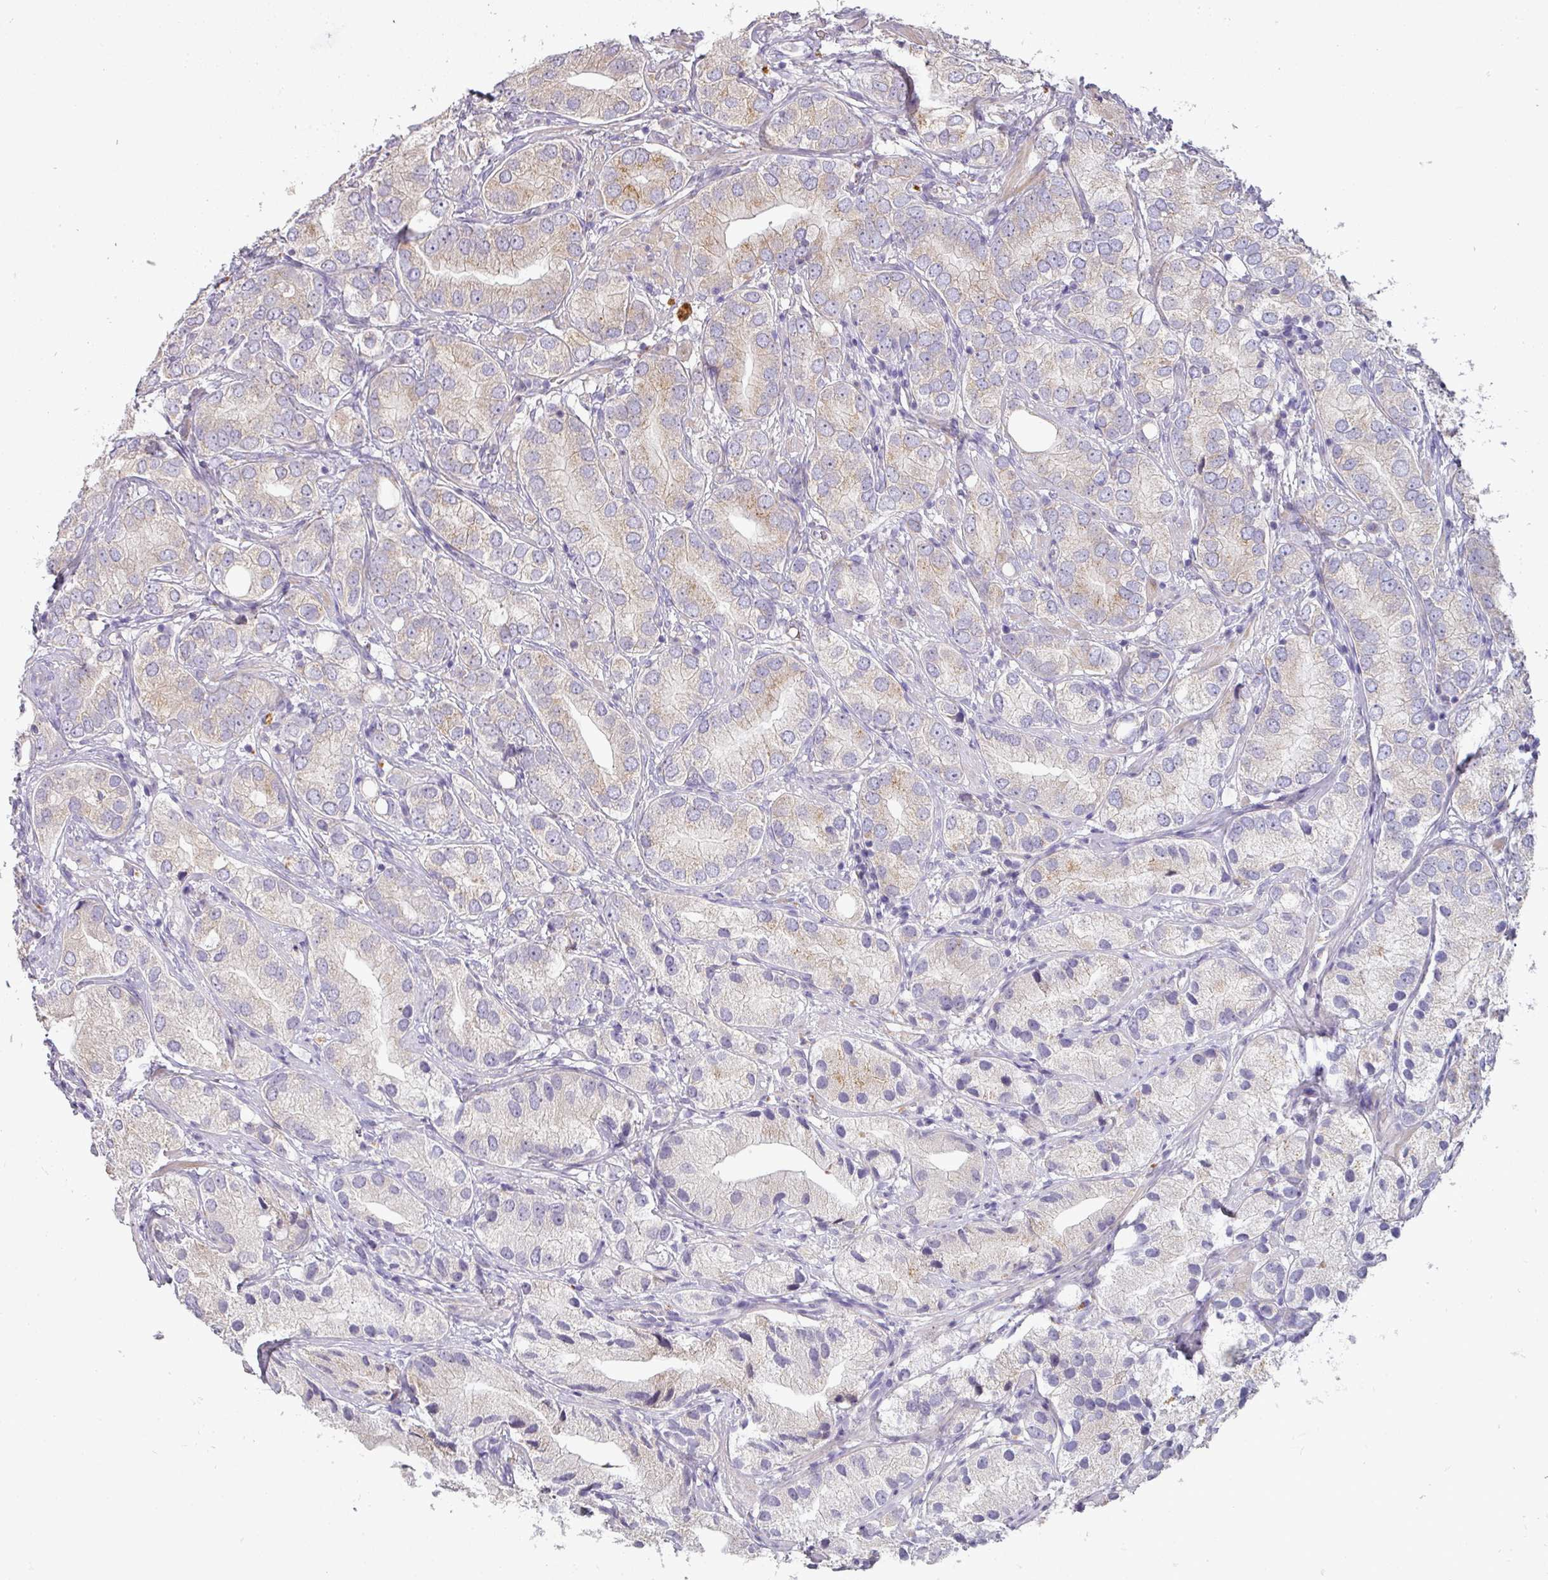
{"staining": {"intensity": "weak", "quantity": "<25%", "location": "cytoplasmic/membranous"}, "tissue": "prostate cancer", "cell_type": "Tumor cells", "image_type": "cancer", "snomed": [{"axis": "morphology", "description": "Adenocarcinoma, High grade"}, {"axis": "topography", "description": "Prostate"}], "caption": "This is an IHC photomicrograph of prostate cancer (high-grade adenocarcinoma). There is no positivity in tumor cells.", "gene": "ZNF266", "patient": {"sex": "male", "age": 82}}